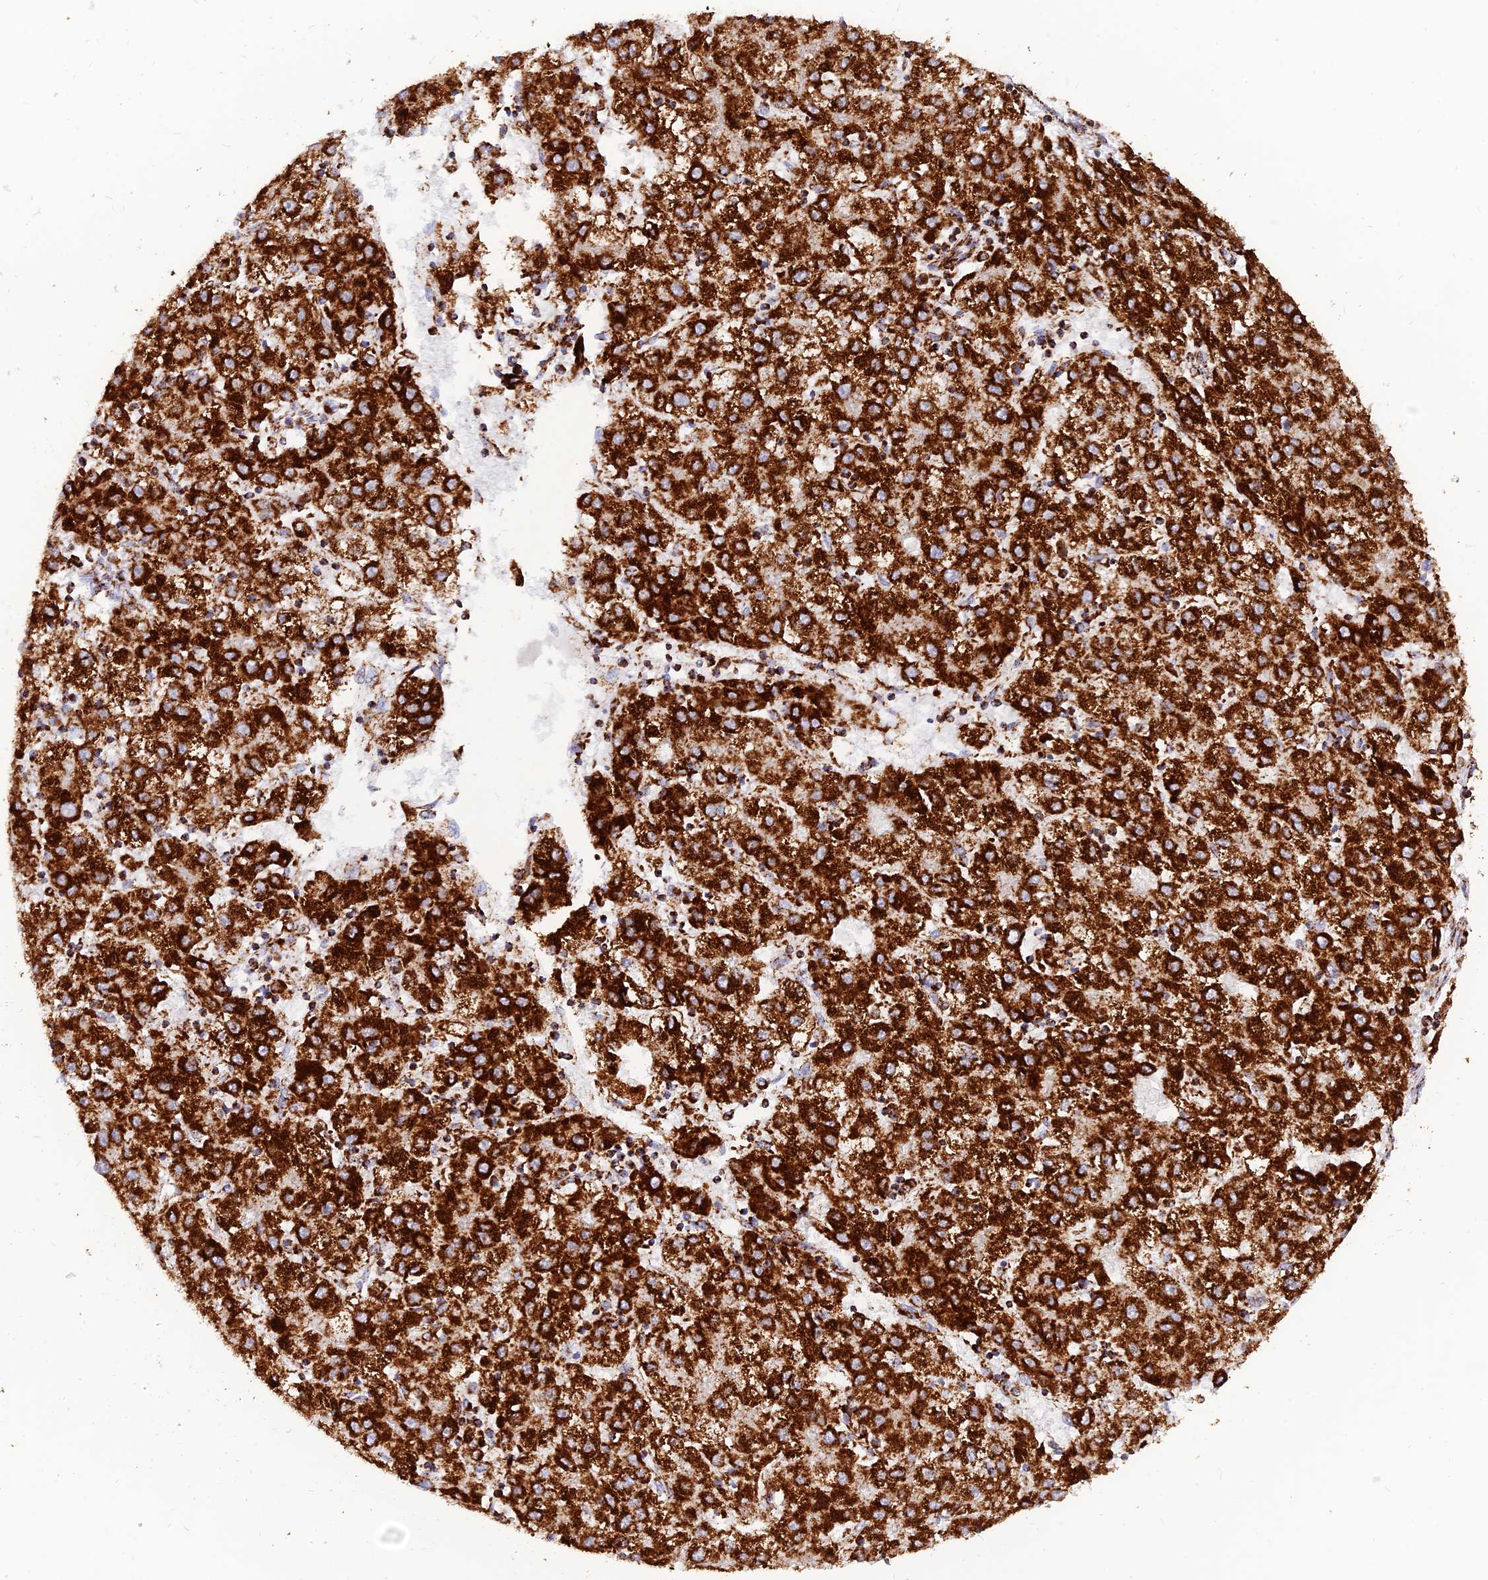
{"staining": {"intensity": "strong", "quantity": ">75%", "location": "cytoplasmic/membranous"}, "tissue": "liver cancer", "cell_type": "Tumor cells", "image_type": "cancer", "snomed": [{"axis": "morphology", "description": "Carcinoma, Hepatocellular, NOS"}, {"axis": "topography", "description": "Liver"}], "caption": "Liver hepatocellular carcinoma stained with DAB IHC shows high levels of strong cytoplasmic/membranous expression in approximately >75% of tumor cells. (brown staining indicates protein expression, while blue staining denotes nuclei).", "gene": "NDUFB6", "patient": {"sex": "male", "age": 72}}